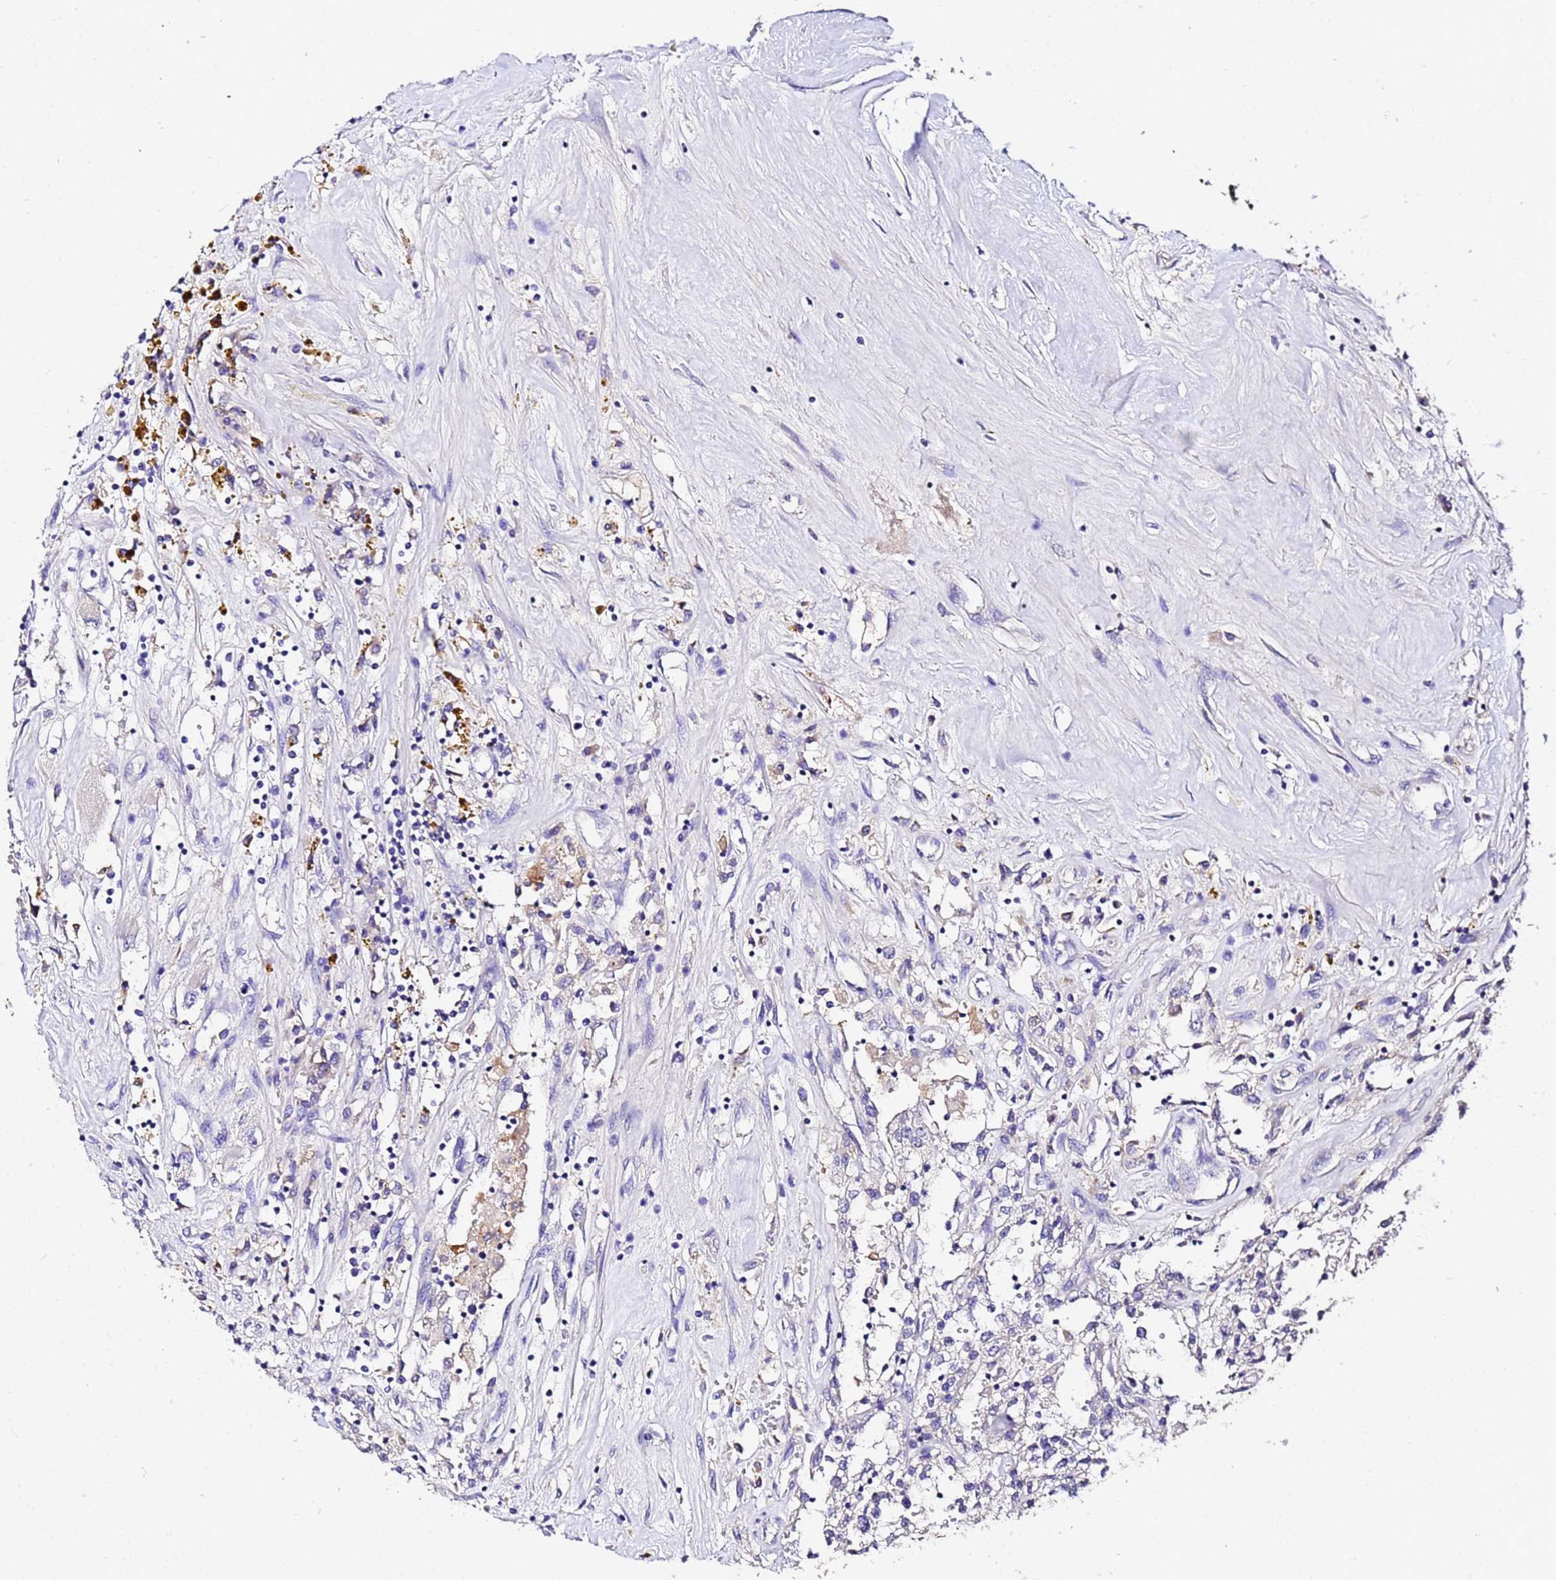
{"staining": {"intensity": "negative", "quantity": "none", "location": "none"}, "tissue": "renal cancer", "cell_type": "Tumor cells", "image_type": "cancer", "snomed": [{"axis": "morphology", "description": "Adenocarcinoma, NOS"}, {"axis": "topography", "description": "Kidney"}], "caption": "DAB (3,3'-diaminobenzidine) immunohistochemical staining of human renal cancer (adenocarcinoma) shows no significant staining in tumor cells.", "gene": "MTERF1", "patient": {"sex": "female", "age": 52}}